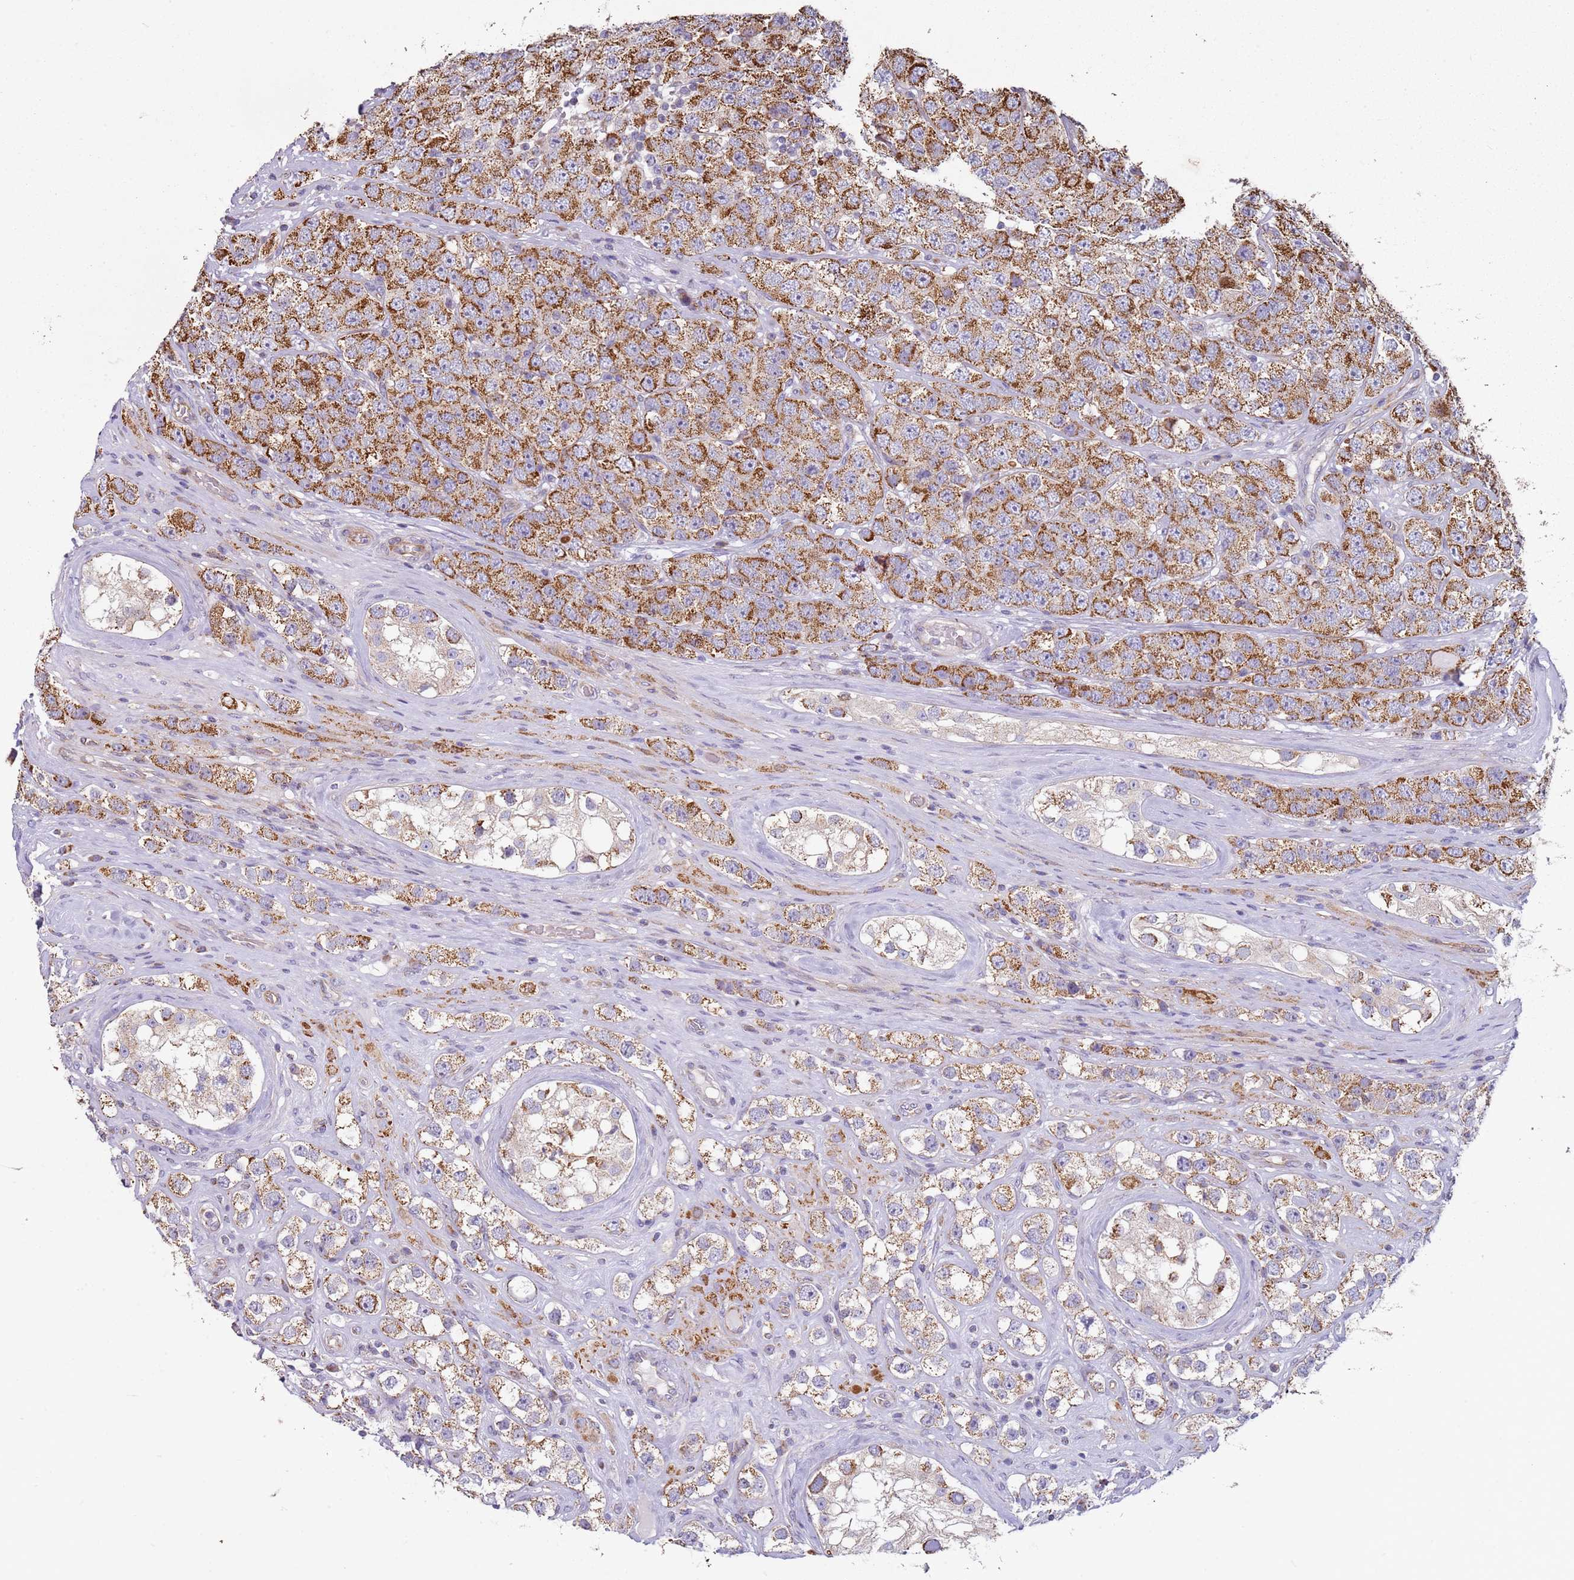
{"staining": {"intensity": "strong", "quantity": ">75%", "location": "cytoplasmic/membranous"}, "tissue": "testis cancer", "cell_type": "Tumor cells", "image_type": "cancer", "snomed": [{"axis": "morphology", "description": "Seminoma, NOS"}, {"axis": "topography", "description": "Testis"}], "caption": "This is an image of IHC staining of testis cancer (seminoma), which shows strong expression in the cytoplasmic/membranous of tumor cells.", "gene": "ALS2", "patient": {"sex": "male", "age": 28}}